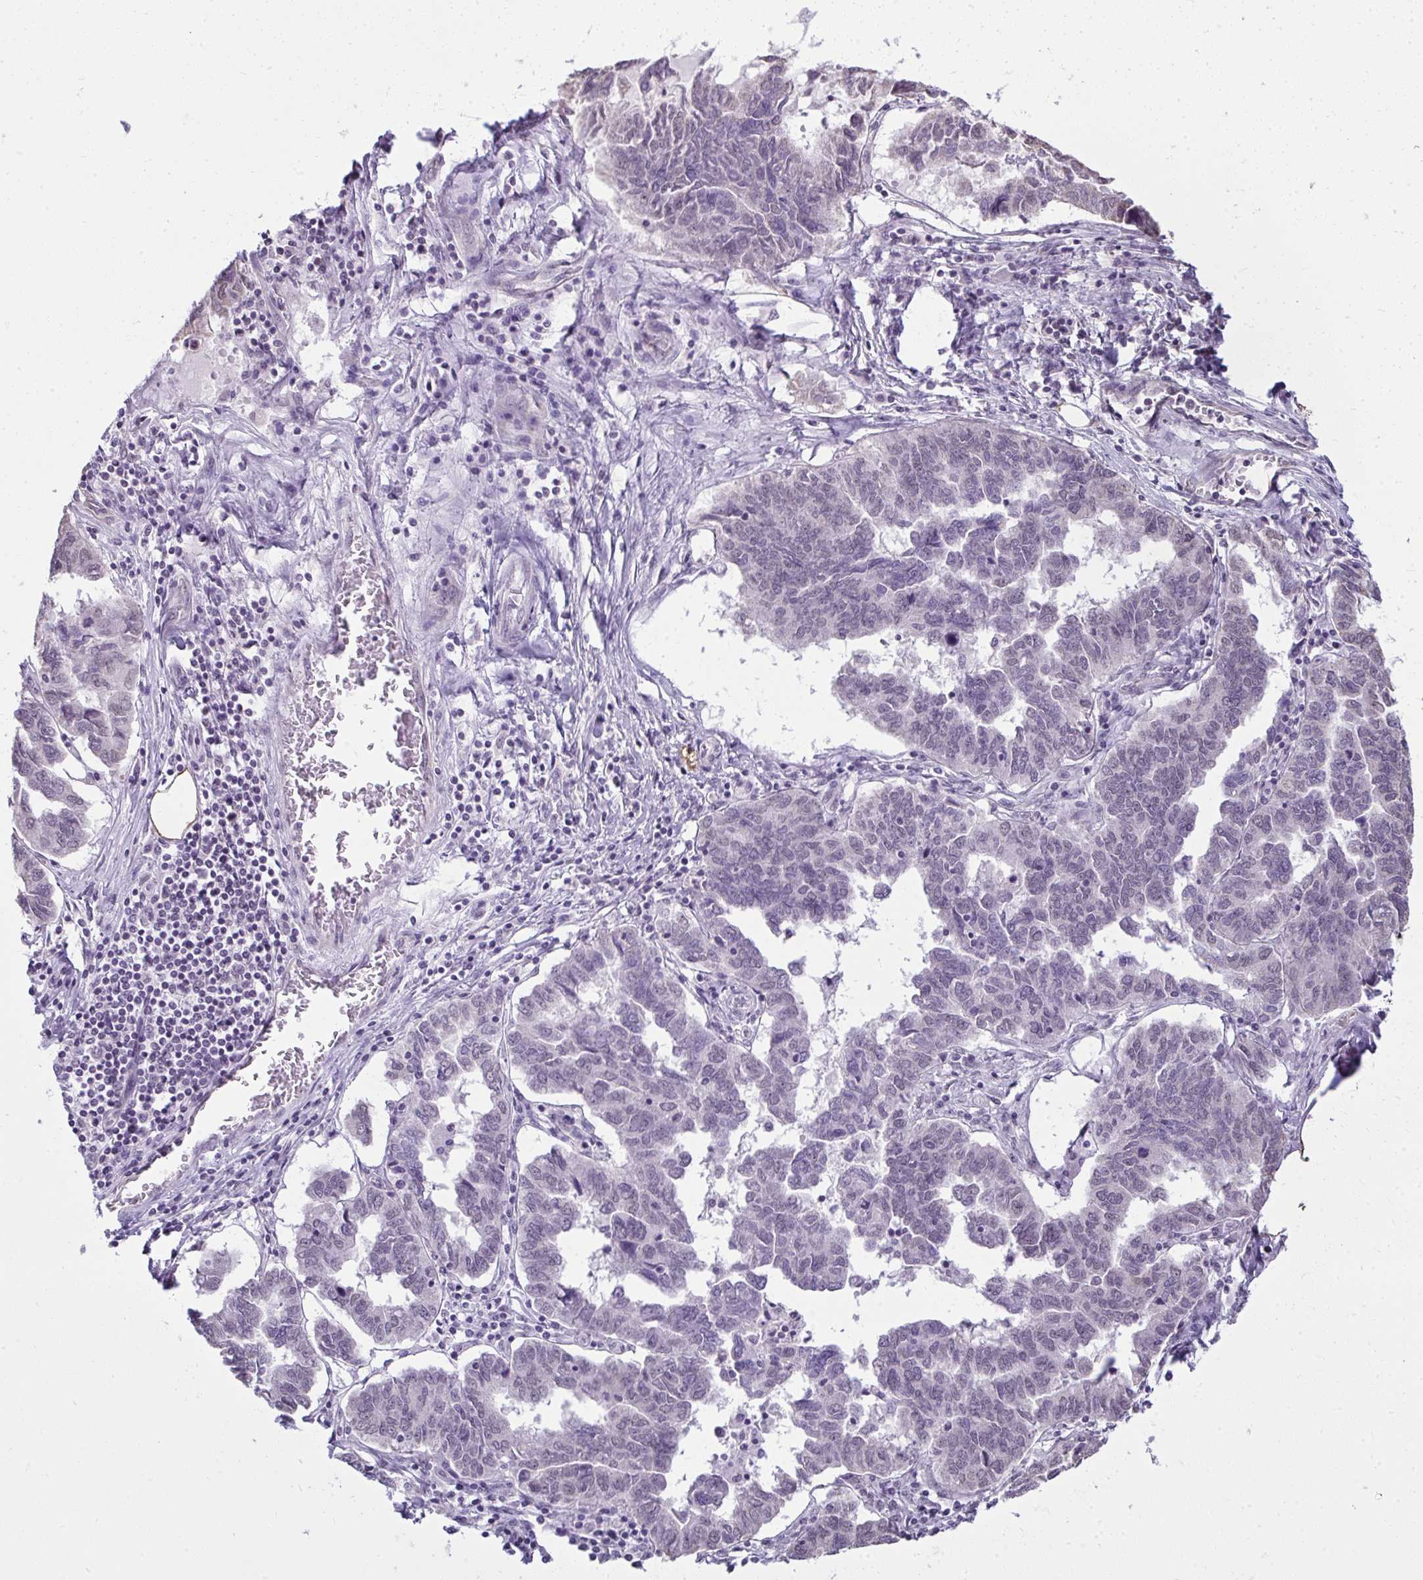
{"staining": {"intensity": "negative", "quantity": "none", "location": "none"}, "tissue": "ovarian cancer", "cell_type": "Tumor cells", "image_type": "cancer", "snomed": [{"axis": "morphology", "description": "Cystadenocarcinoma, serous, NOS"}, {"axis": "topography", "description": "Ovary"}], "caption": "There is no significant positivity in tumor cells of serous cystadenocarcinoma (ovarian). (DAB (3,3'-diaminobenzidine) immunohistochemistry with hematoxylin counter stain).", "gene": "NPPA", "patient": {"sex": "female", "age": 64}}